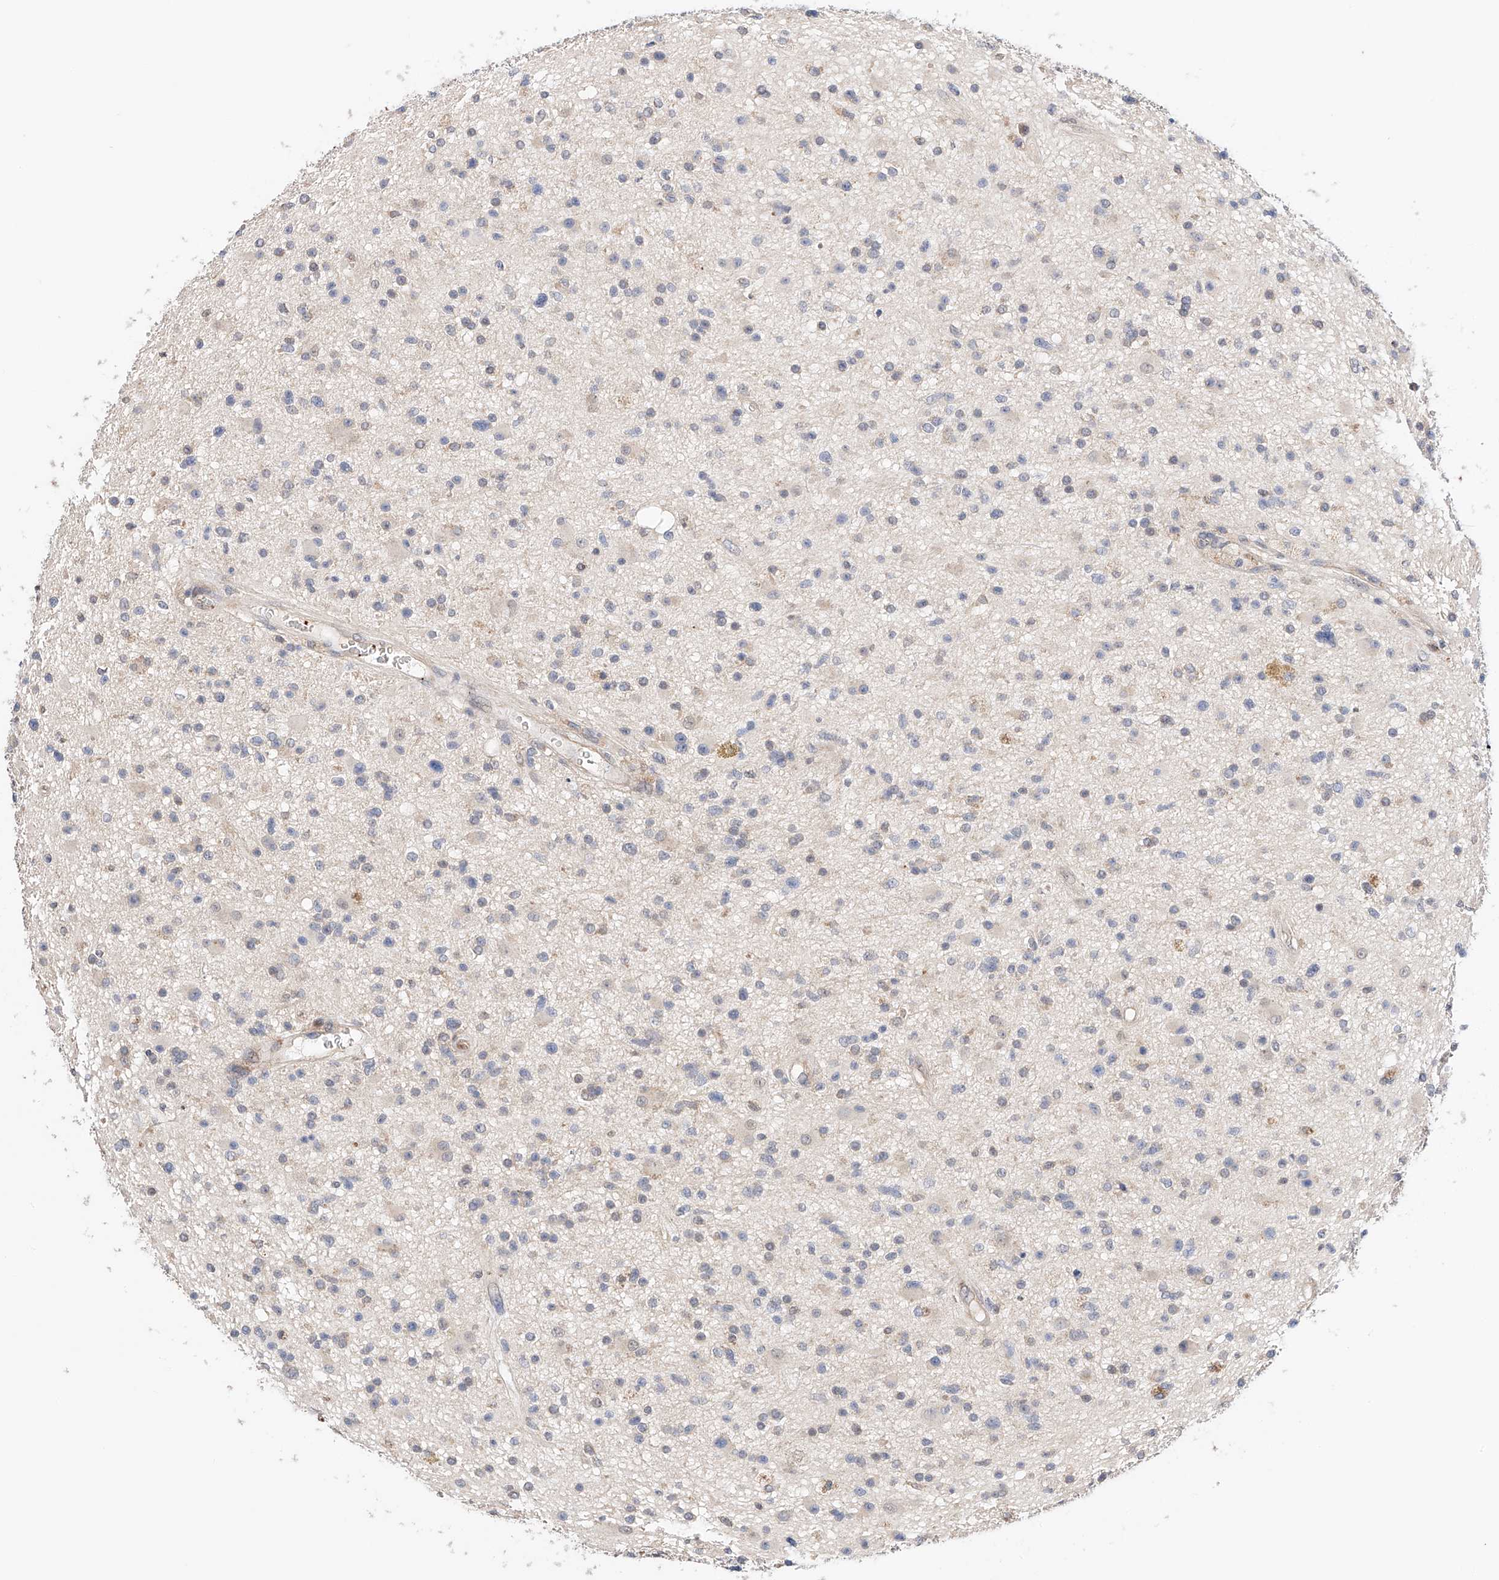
{"staining": {"intensity": "negative", "quantity": "none", "location": "none"}, "tissue": "glioma", "cell_type": "Tumor cells", "image_type": "cancer", "snomed": [{"axis": "morphology", "description": "Glioma, malignant, High grade"}, {"axis": "topography", "description": "Brain"}], "caption": "Tumor cells show no significant positivity in malignant high-grade glioma.", "gene": "ZFHX2", "patient": {"sex": "male", "age": 33}}